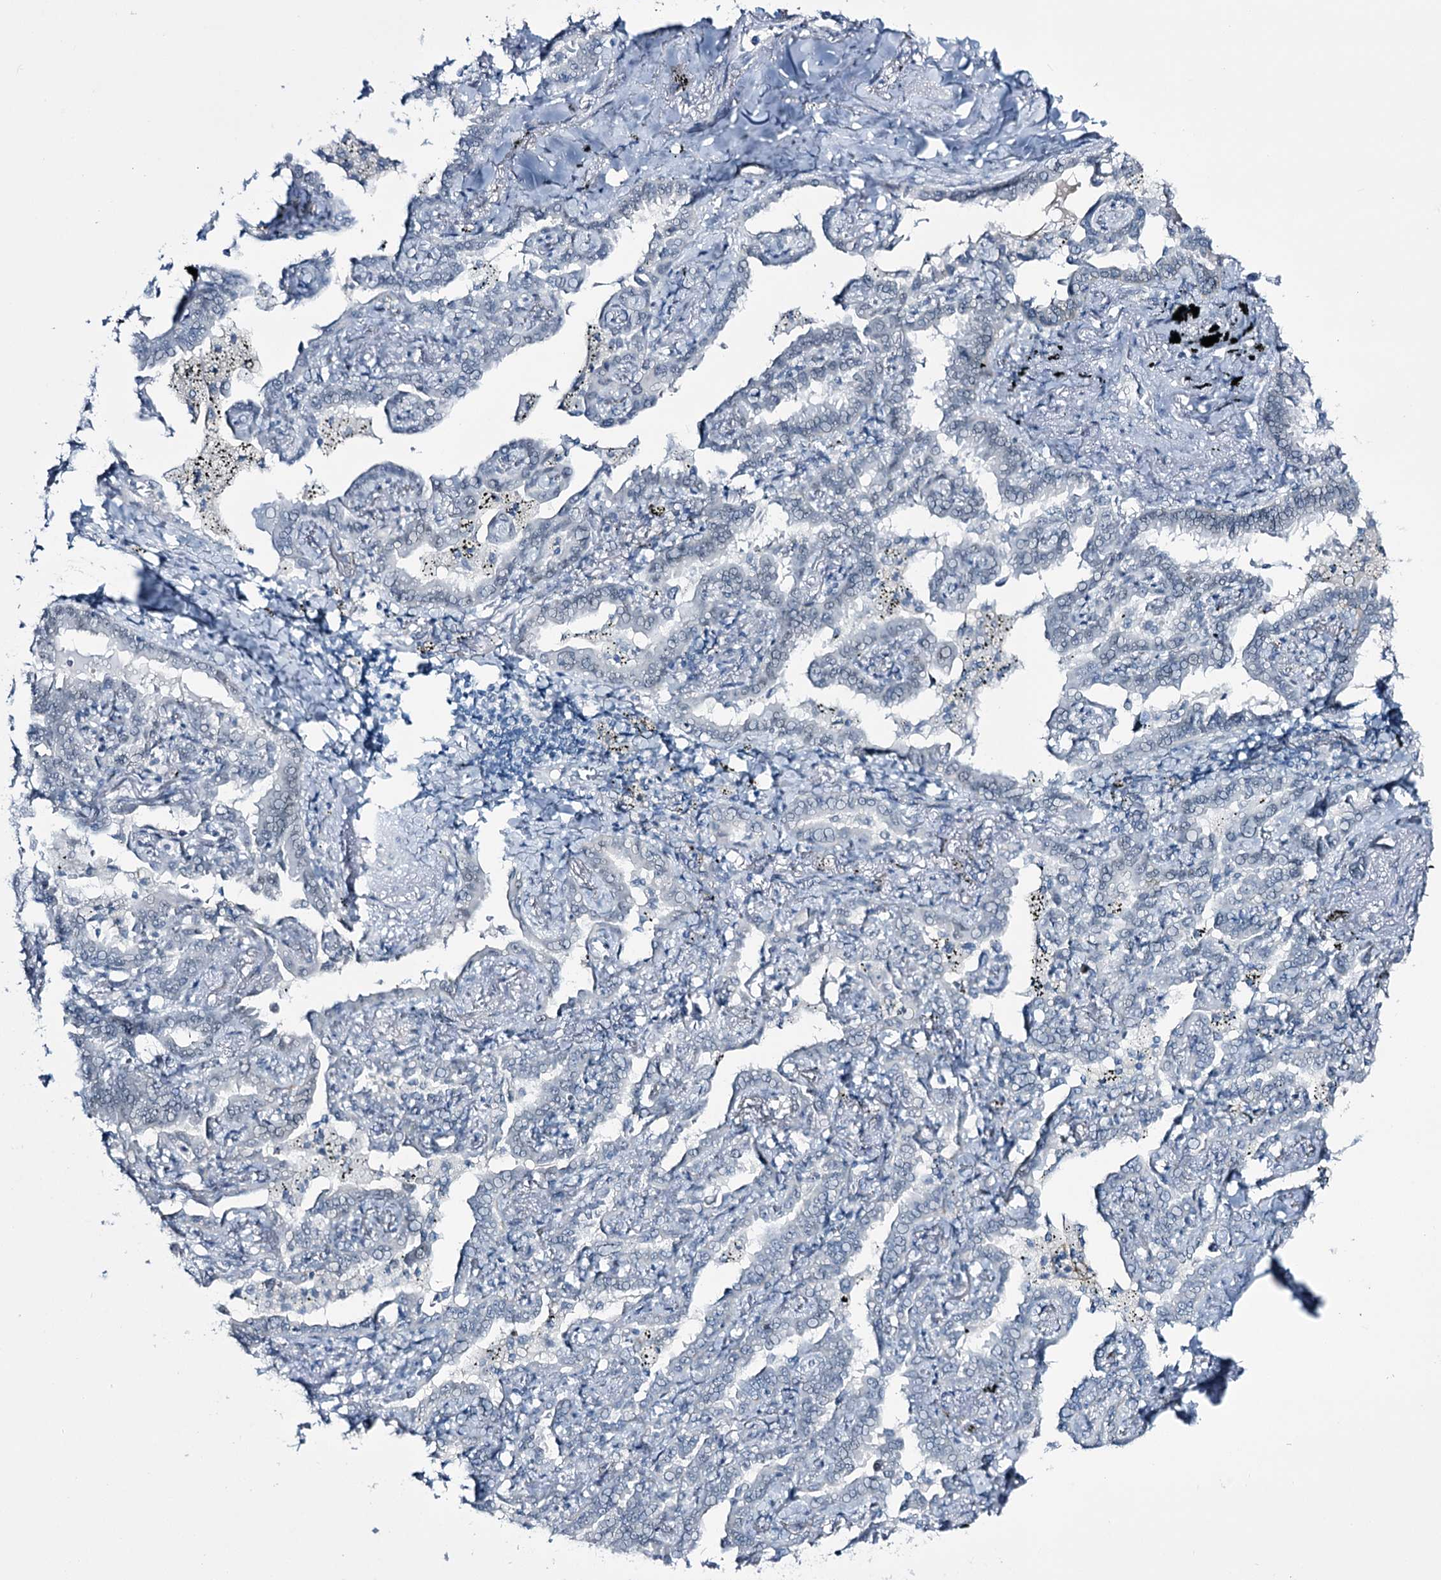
{"staining": {"intensity": "negative", "quantity": "none", "location": "none"}, "tissue": "lung cancer", "cell_type": "Tumor cells", "image_type": "cancer", "snomed": [{"axis": "morphology", "description": "Adenocarcinoma, NOS"}, {"axis": "topography", "description": "Lung"}], "caption": "The histopathology image exhibits no staining of tumor cells in lung cancer. Brightfield microscopy of immunohistochemistry (IHC) stained with DAB (3,3'-diaminobenzidine) (brown) and hematoxylin (blue), captured at high magnification.", "gene": "RBM15B", "patient": {"sex": "male", "age": 67}}